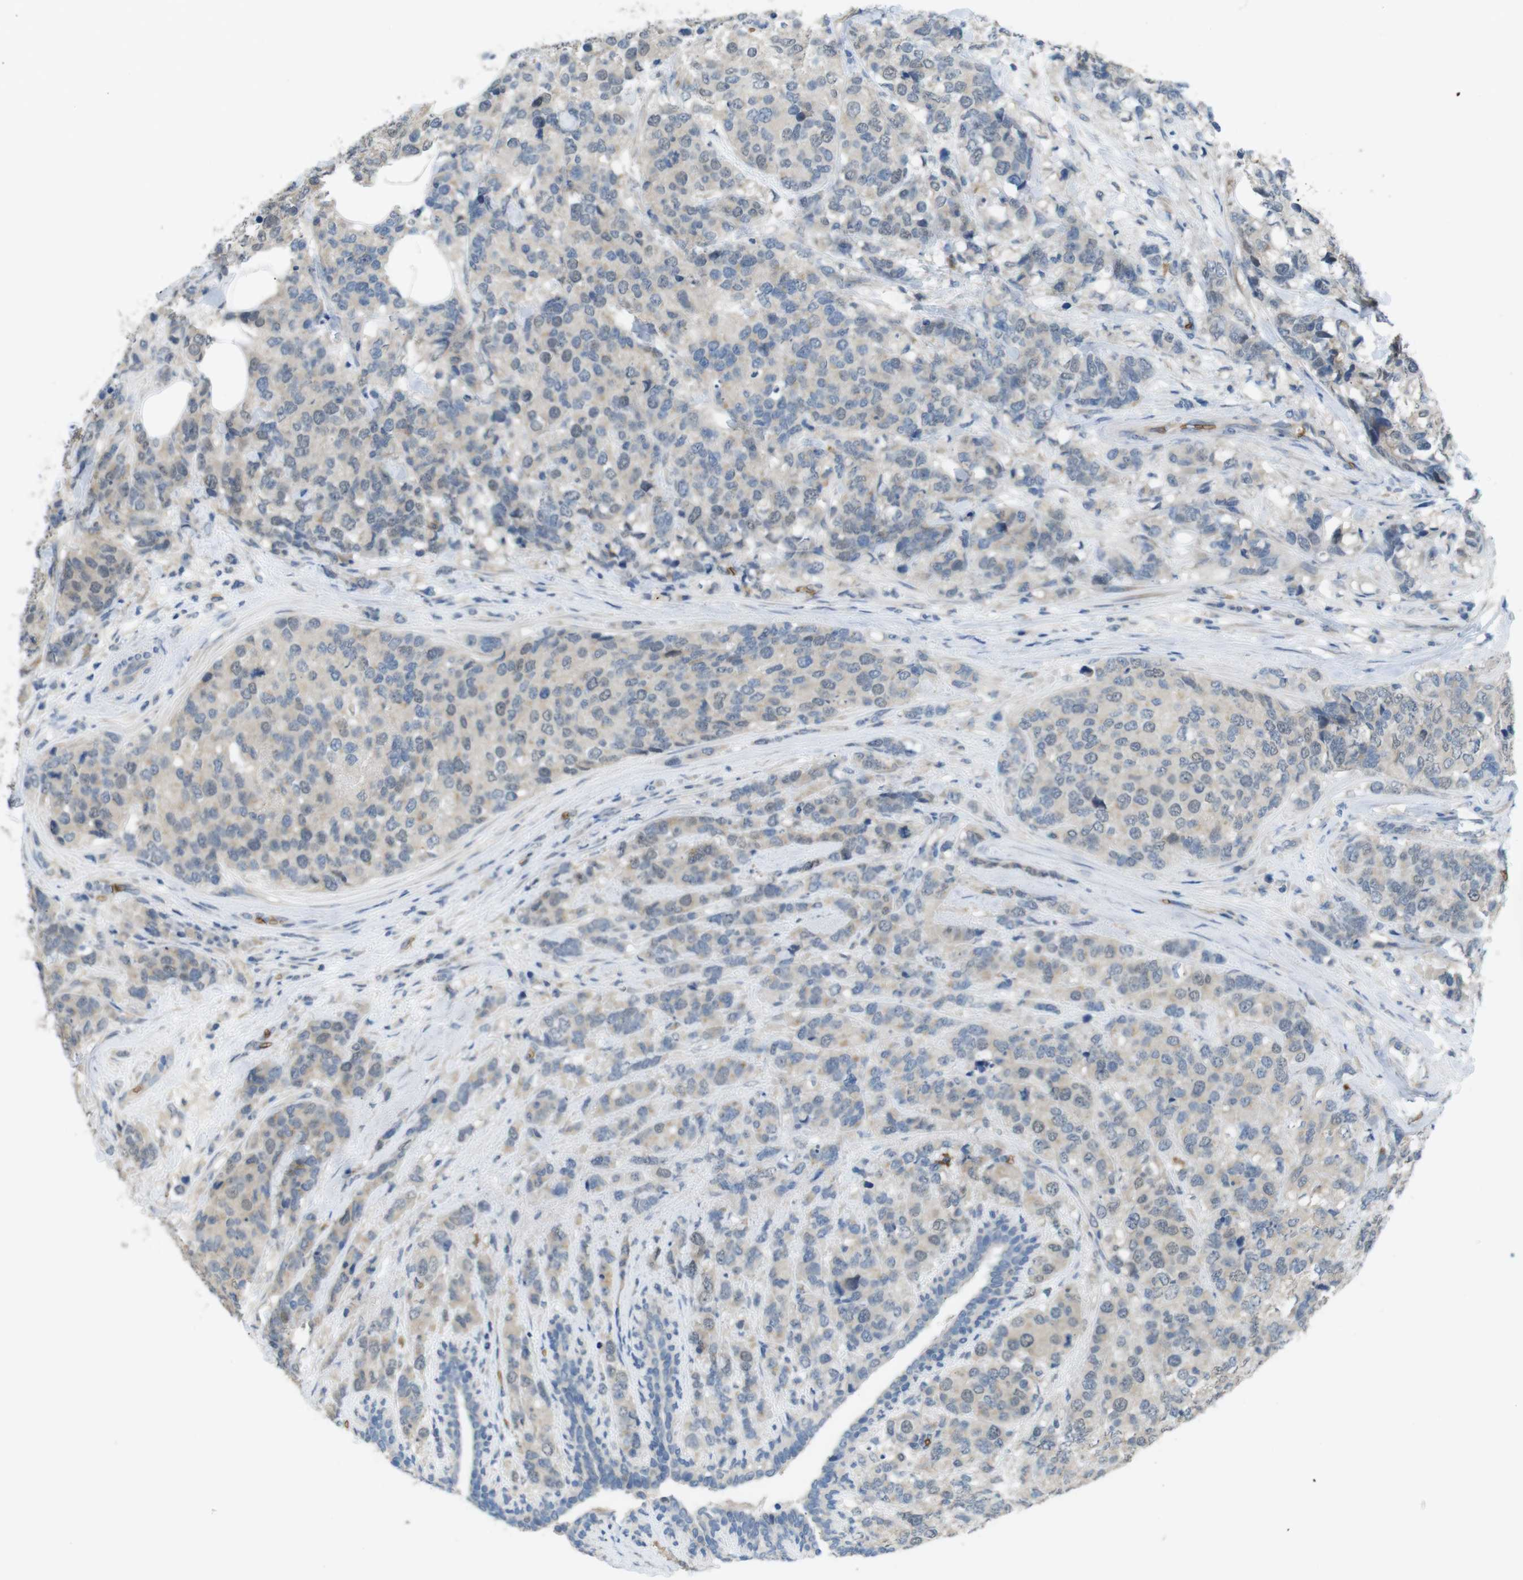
{"staining": {"intensity": "weak", "quantity": "25%-75%", "location": "cytoplasmic/membranous"}, "tissue": "breast cancer", "cell_type": "Tumor cells", "image_type": "cancer", "snomed": [{"axis": "morphology", "description": "Lobular carcinoma"}, {"axis": "topography", "description": "Breast"}], "caption": "Lobular carcinoma (breast) tissue reveals weak cytoplasmic/membranous expression in about 25%-75% of tumor cells The protein of interest is stained brown, and the nuclei are stained in blue (DAB (3,3'-diaminobenzidine) IHC with brightfield microscopy, high magnification).", "gene": "GYPA", "patient": {"sex": "female", "age": 59}}